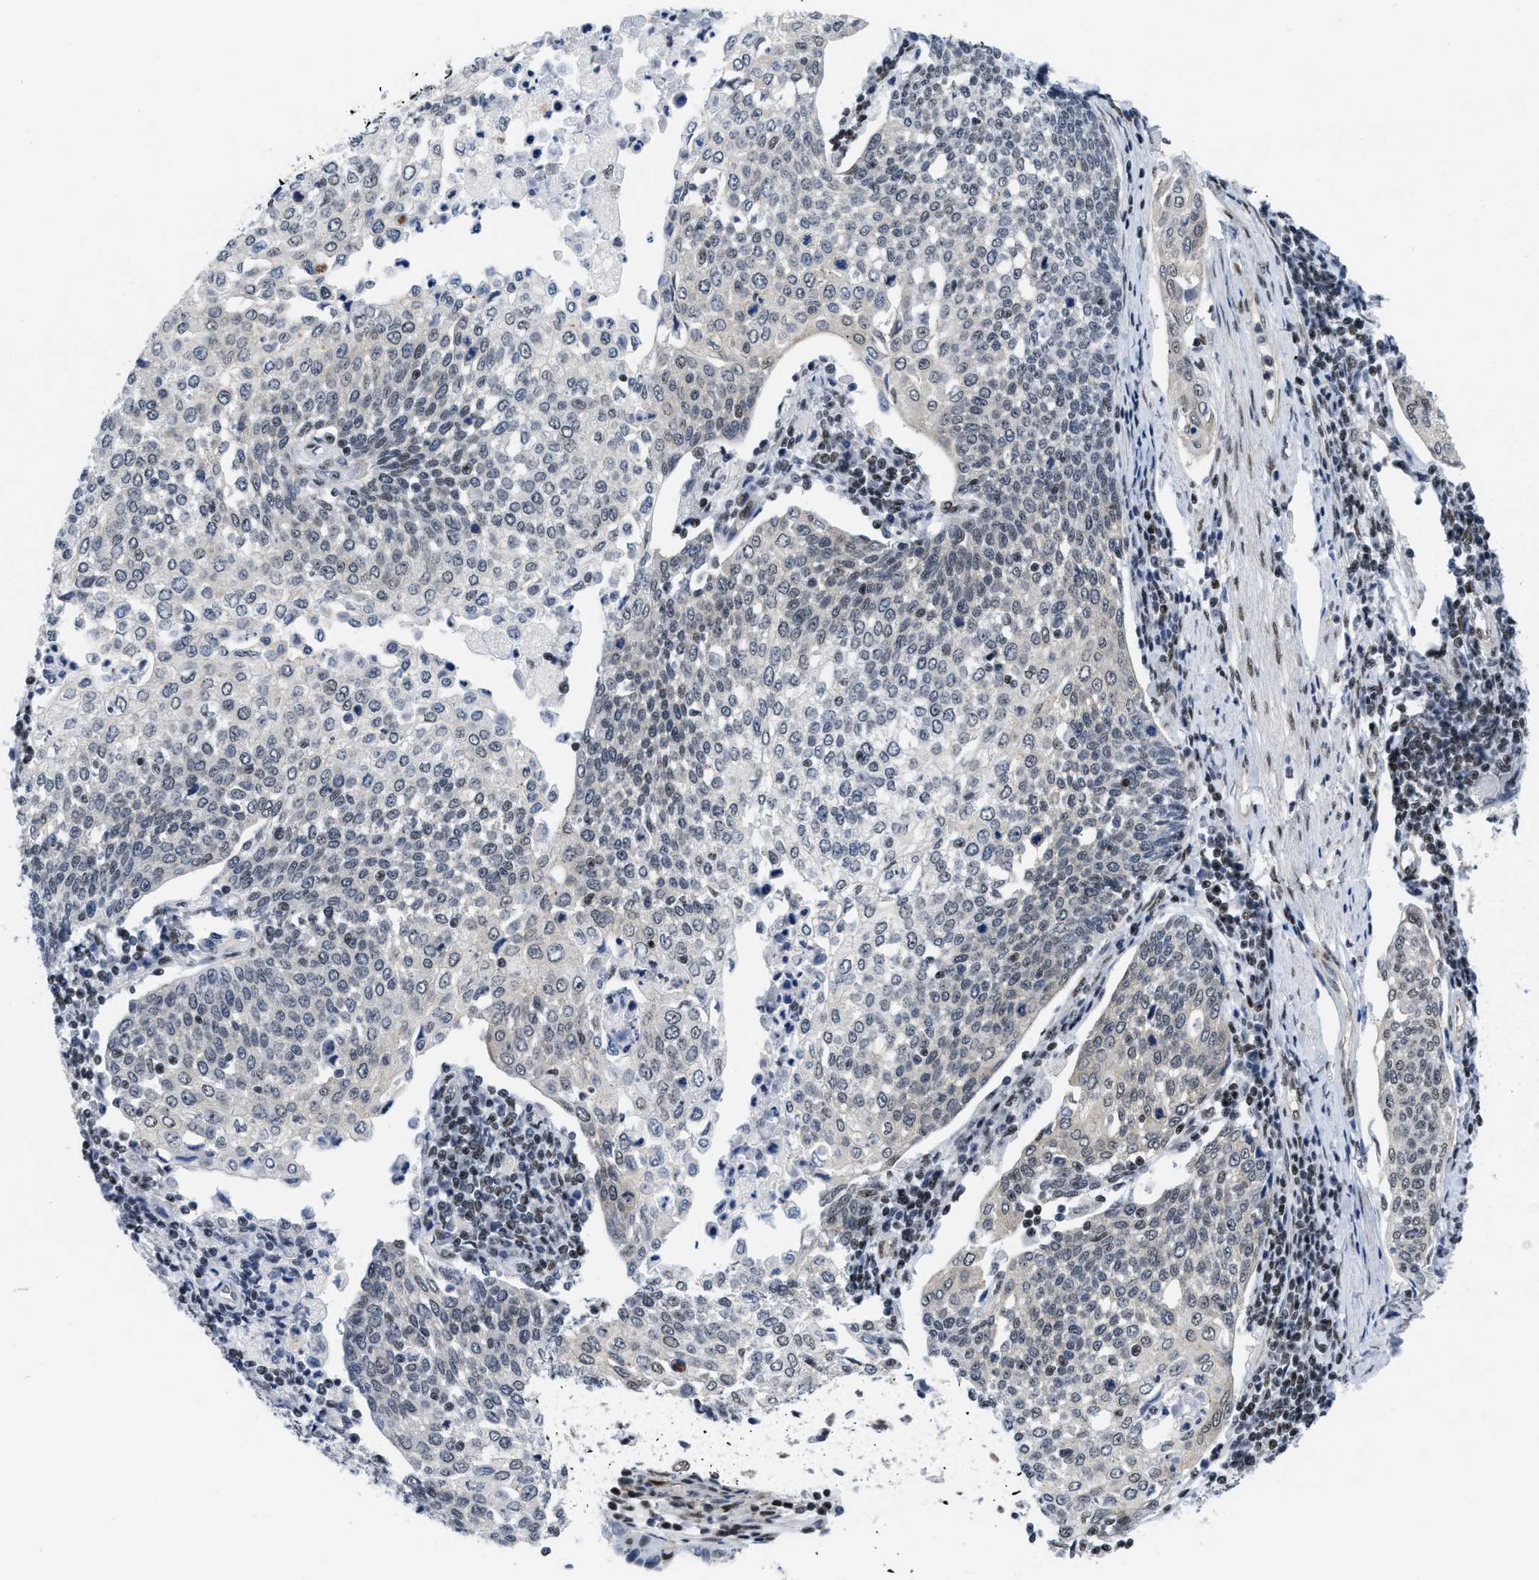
{"staining": {"intensity": "negative", "quantity": "none", "location": "none"}, "tissue": "cervical cancer", "cell_type": "Tumor cells", "image_type": "cancer", "snomed": [{"axis": "morphology", "description": "Squamous cell carcinoma, NOS"}, {"axis": "topography", "description": "Cervix"}], "caption": "This photomicrograph is of squamous cell carcinoma (cervical) stained with immunohistochemistry to label a protein in brown with the nuclei are counter-stained blue. There is no expression in tumor cells. Brightfield microscopy of immunohistochemistry stained with DAB (brown) and hematoxylin (blue), captured at high magnification.", "gene": "MIER1", "patient": {"sex": "female", "age": 34}}